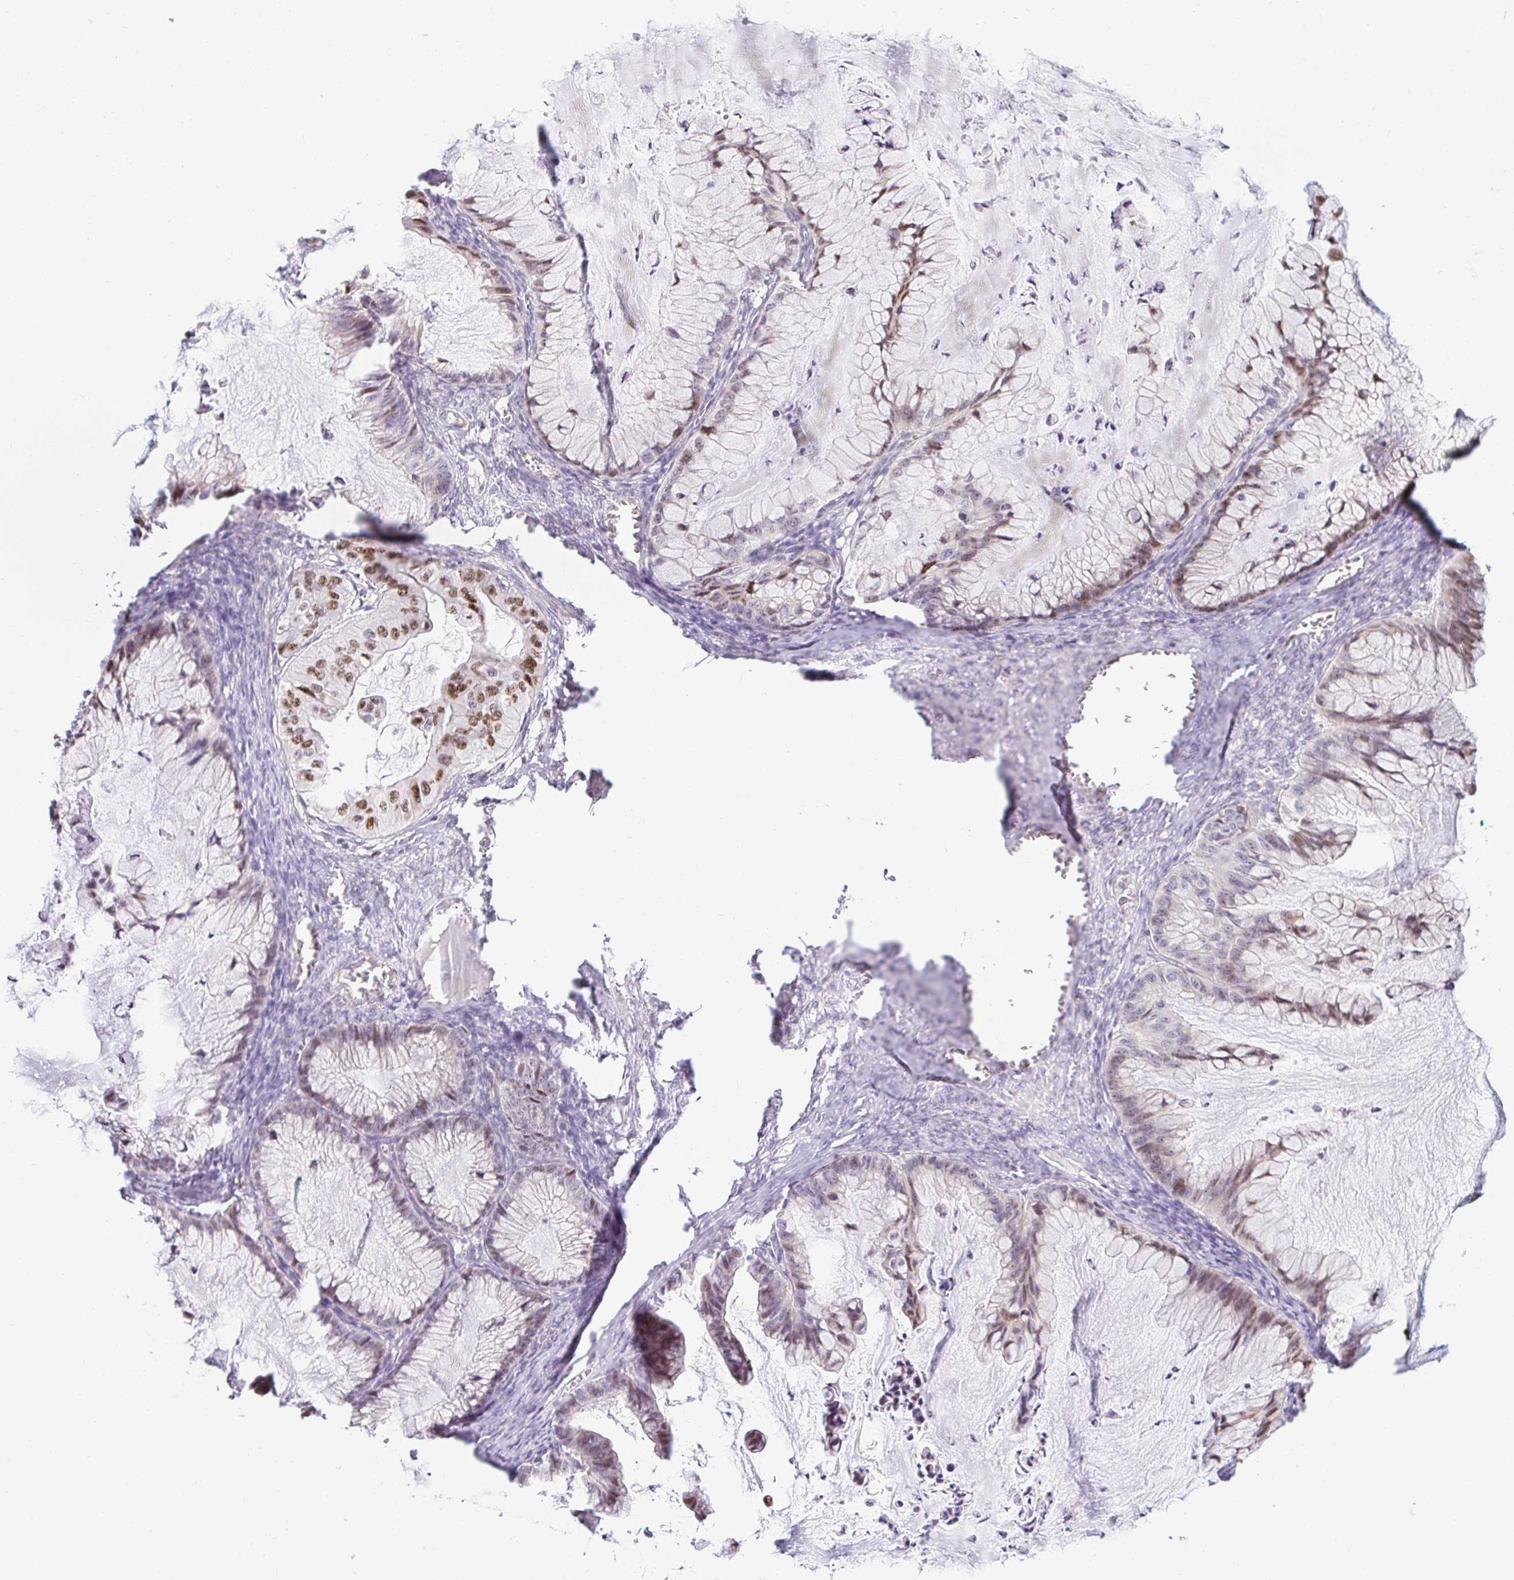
{"staining": {"intensity": "moderate", "quantity": "25%-75%", "location": "nuclear"}, "tissue": "ovarian cancer", "cell_type": "Tumor cells", "image_type": "cancer", "snomed": [{"axis": "morphology", "description": "Cystadenocarcinoma, mucinous, NOS"}, {"axis": "topography", "description": "Ovary"}], "caption": "A histopathology image showing moderate nuclear expression in about 25%-75% of tumor cells in ovarian cancer (mucinous cystadenocarcinoma), as visualized by brown immunohistochemical staining.", "gene": "CAPSL", "patient": {"sex": "female", "age": 72}}